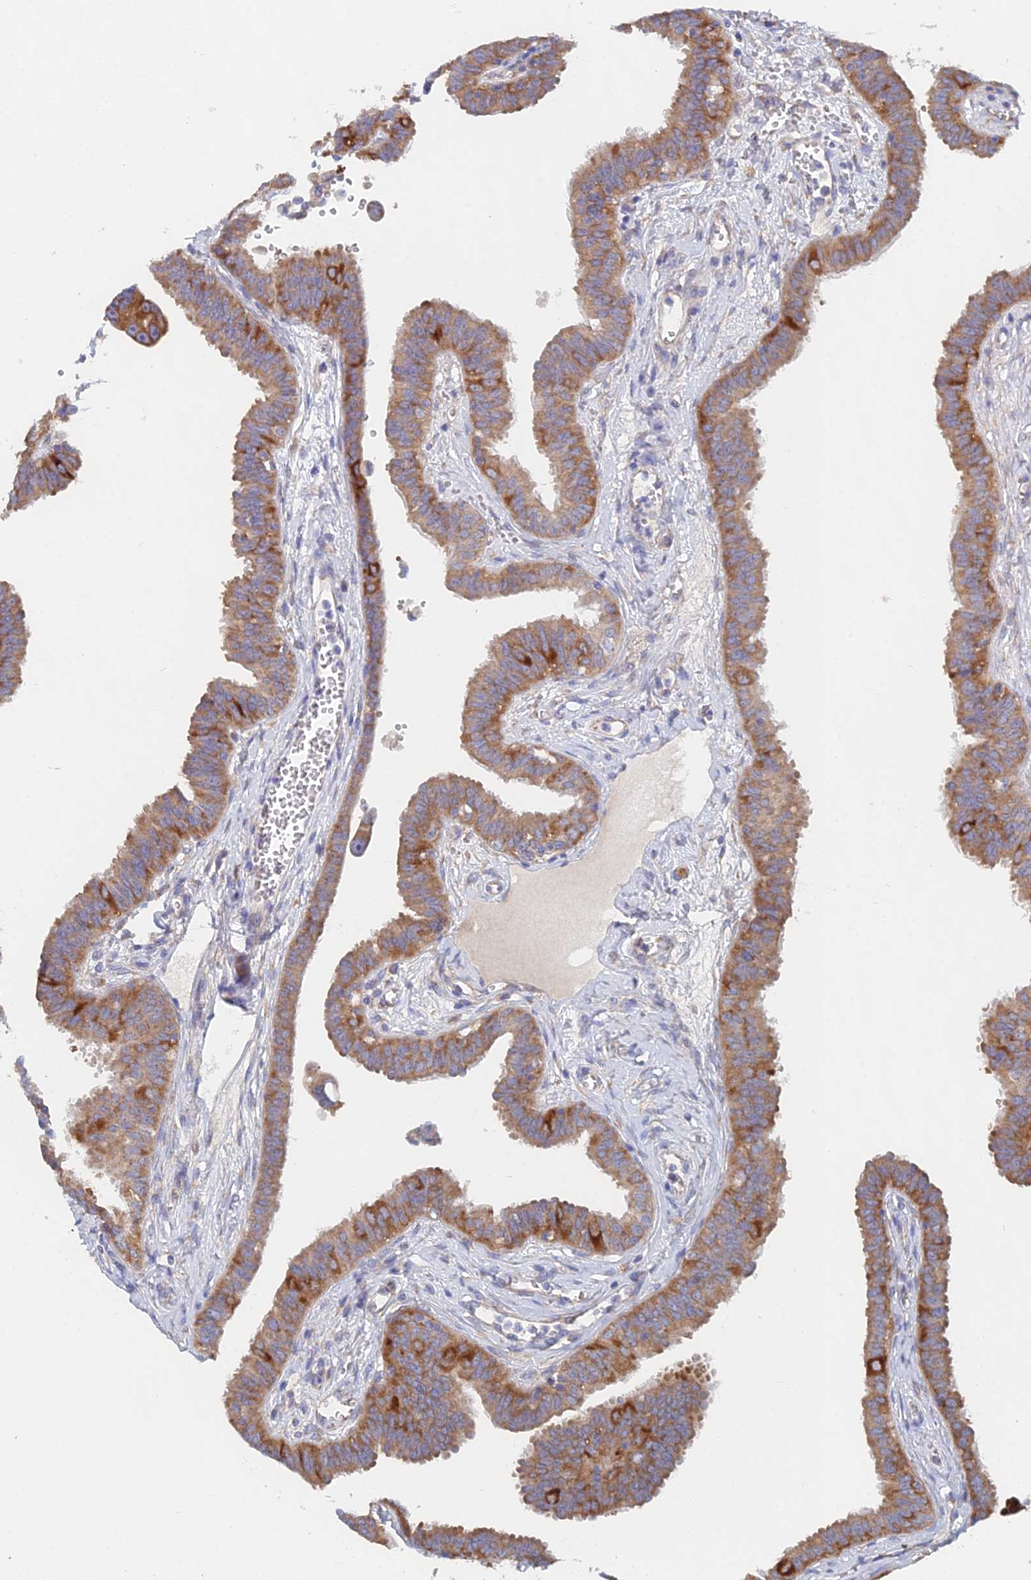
{"staining": {"intensity": "strong", "quantity": "25%-75%", "location": "cytoplasmic/membranous"}, "tissue": "fallopian tube", "cell_type": "Glandular cells", "image_type": "normal", "snomed": [{"axis": "morphology", "description": "Normal tissue, NOS"}, {"axis": "morphology", "description": "Carcinoma, NOS"}, {"axis": "topography", "description": "Fallopian tube"}, {"axis": "topography", "description": "Ovary"}], "caption": "Human fallopian tube stained for a protein (brown) reveals strong cytoplasmic/membranous positive staining in about 25%-75% of glandular cells.", "gene": "ELOF1", "patient": {"sex": "female", "age": 59}}